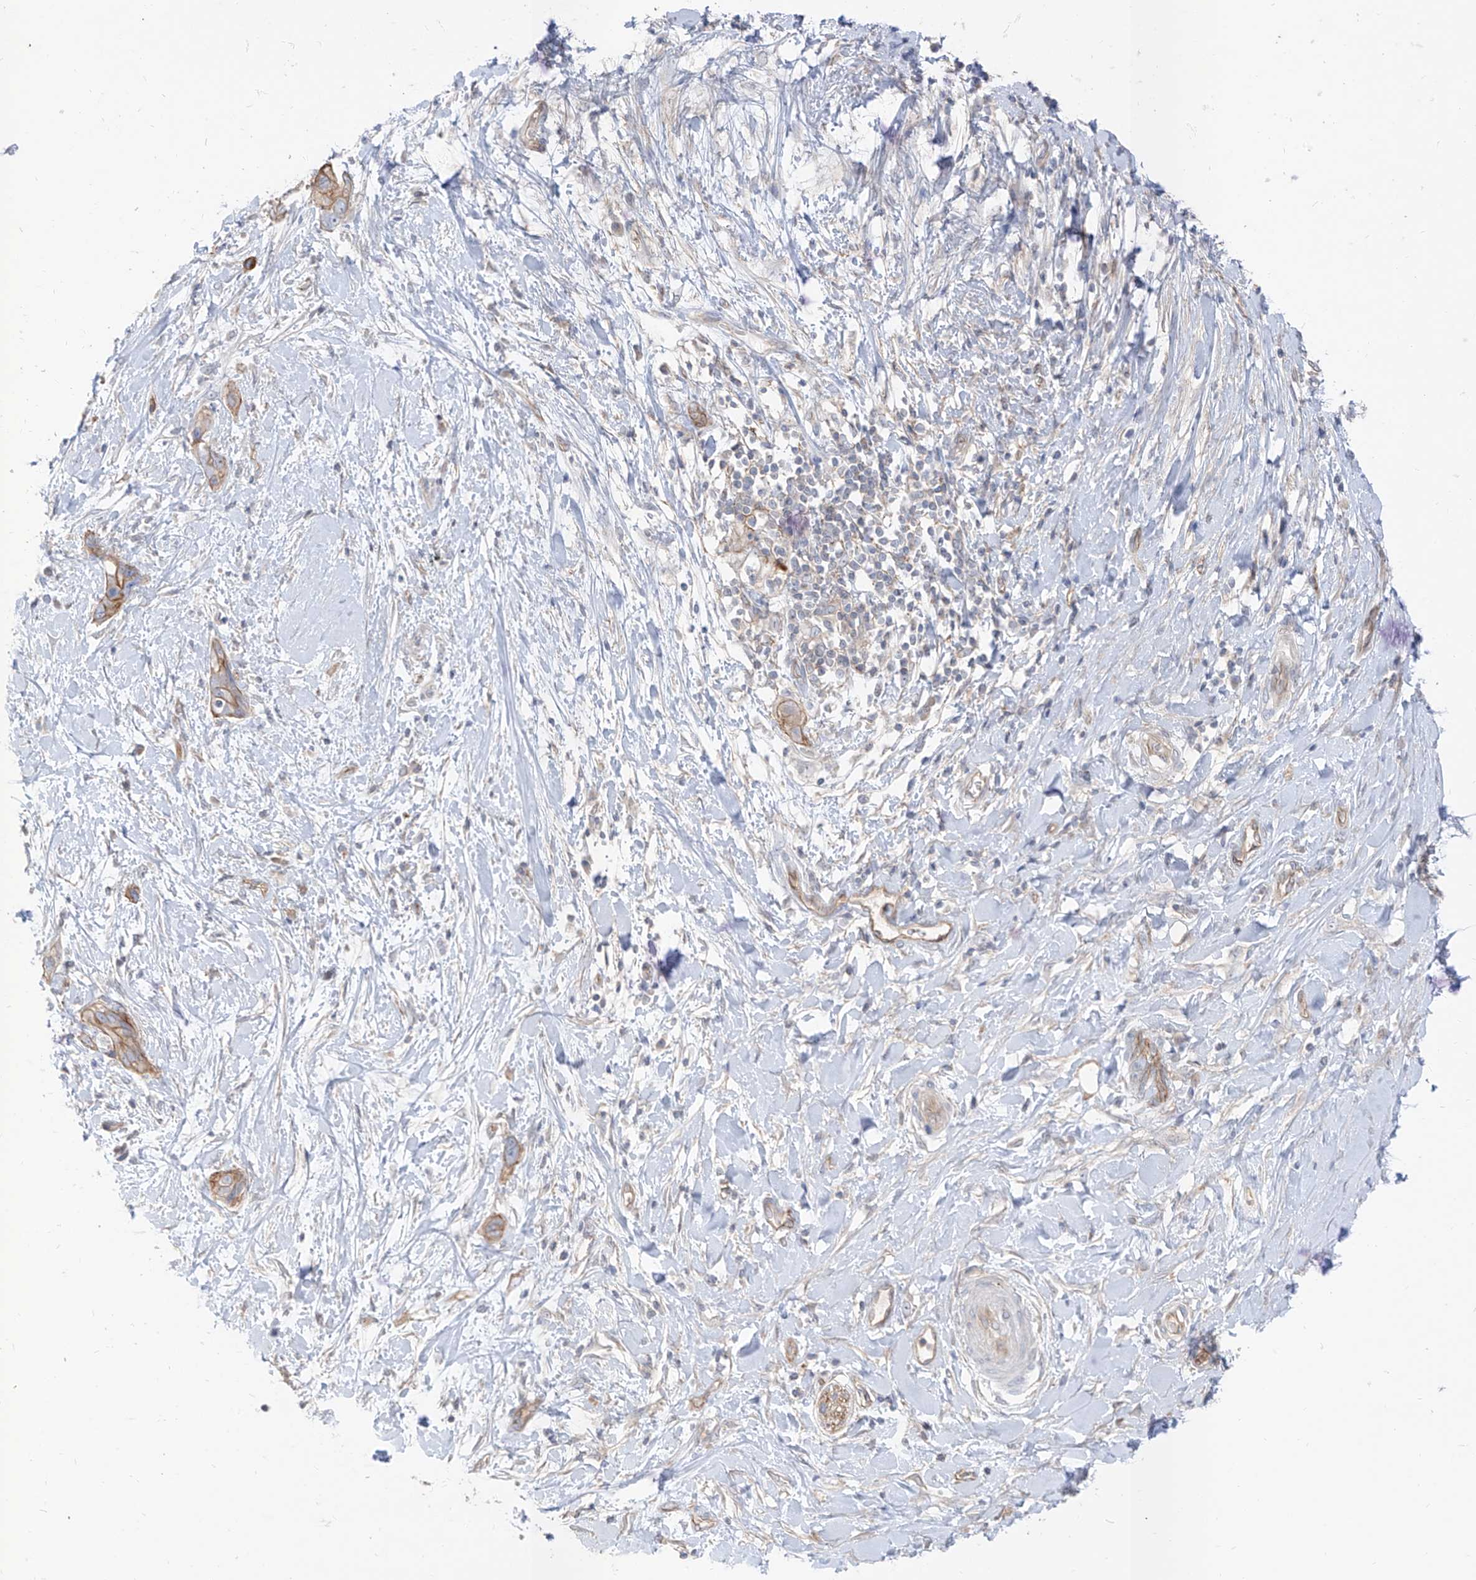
{"staining": {"intensity": "moderate", "quantity": "25%-75%", "location": "cytoplasmic/membranous"}, "tissue": "pancreatic cancer", "cell_type": "Tumor cells", "image_type": "cancer", "snomed": [{"axis": "morphology", "description": "Normal tissue, NOS"}, {"axis": "morphology", "description": "Adenocarcinoma, NOS"}, {"axis": "topography", "description": "Pancreas"}, {"axis": "topography", "description": "Peripheral nerve tissue"}], "caption": "An image of human pancreatic cancer stained for a protein reveals moderate cytoplasmic/membranous brown staining in tumor cells.", "gene": "EPHX4", "patient": {"sex": "male", "age": 59}}